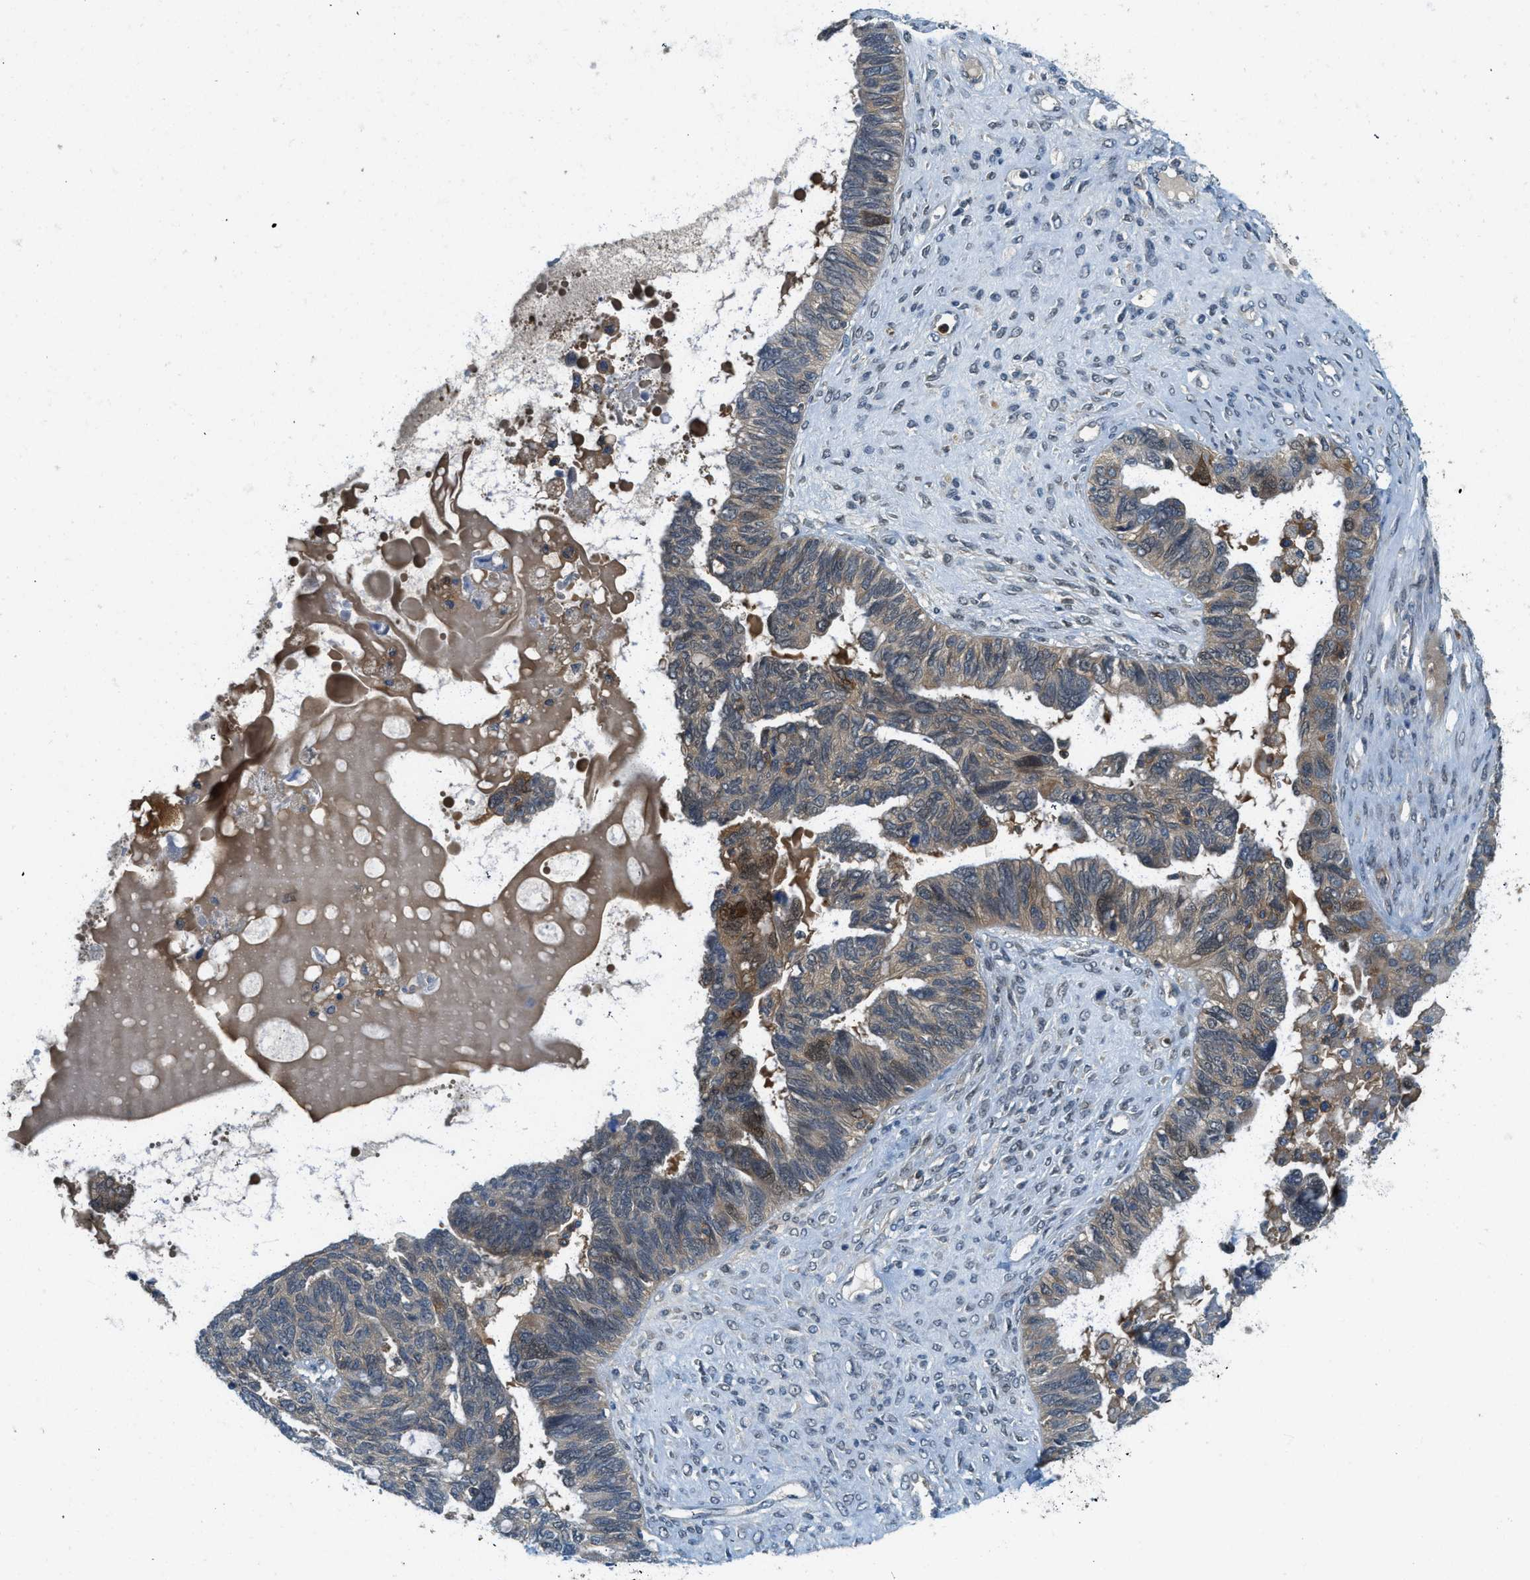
{"staining": {"intensity": "weak", "quantity": ">75%", "location": "cytoplasmic/membranous"}, "tissue": "ovarian cancer", "cell_type": "Tumor cells", "image_type": "cancer", "snomed": [{"axis": "morphology", "description": "Cystadenocarcinoma, serous, NOS"}, {"axis": "topography", "description": "Ovary"}], "caption": "Ovarian serous cystadenocarcinoma stained for a protein reveals weak cytoplasmic/membranous positivity in tumor cells.", "gene": "GMPPB", "patient": {"sex": "female", "age": 79}}